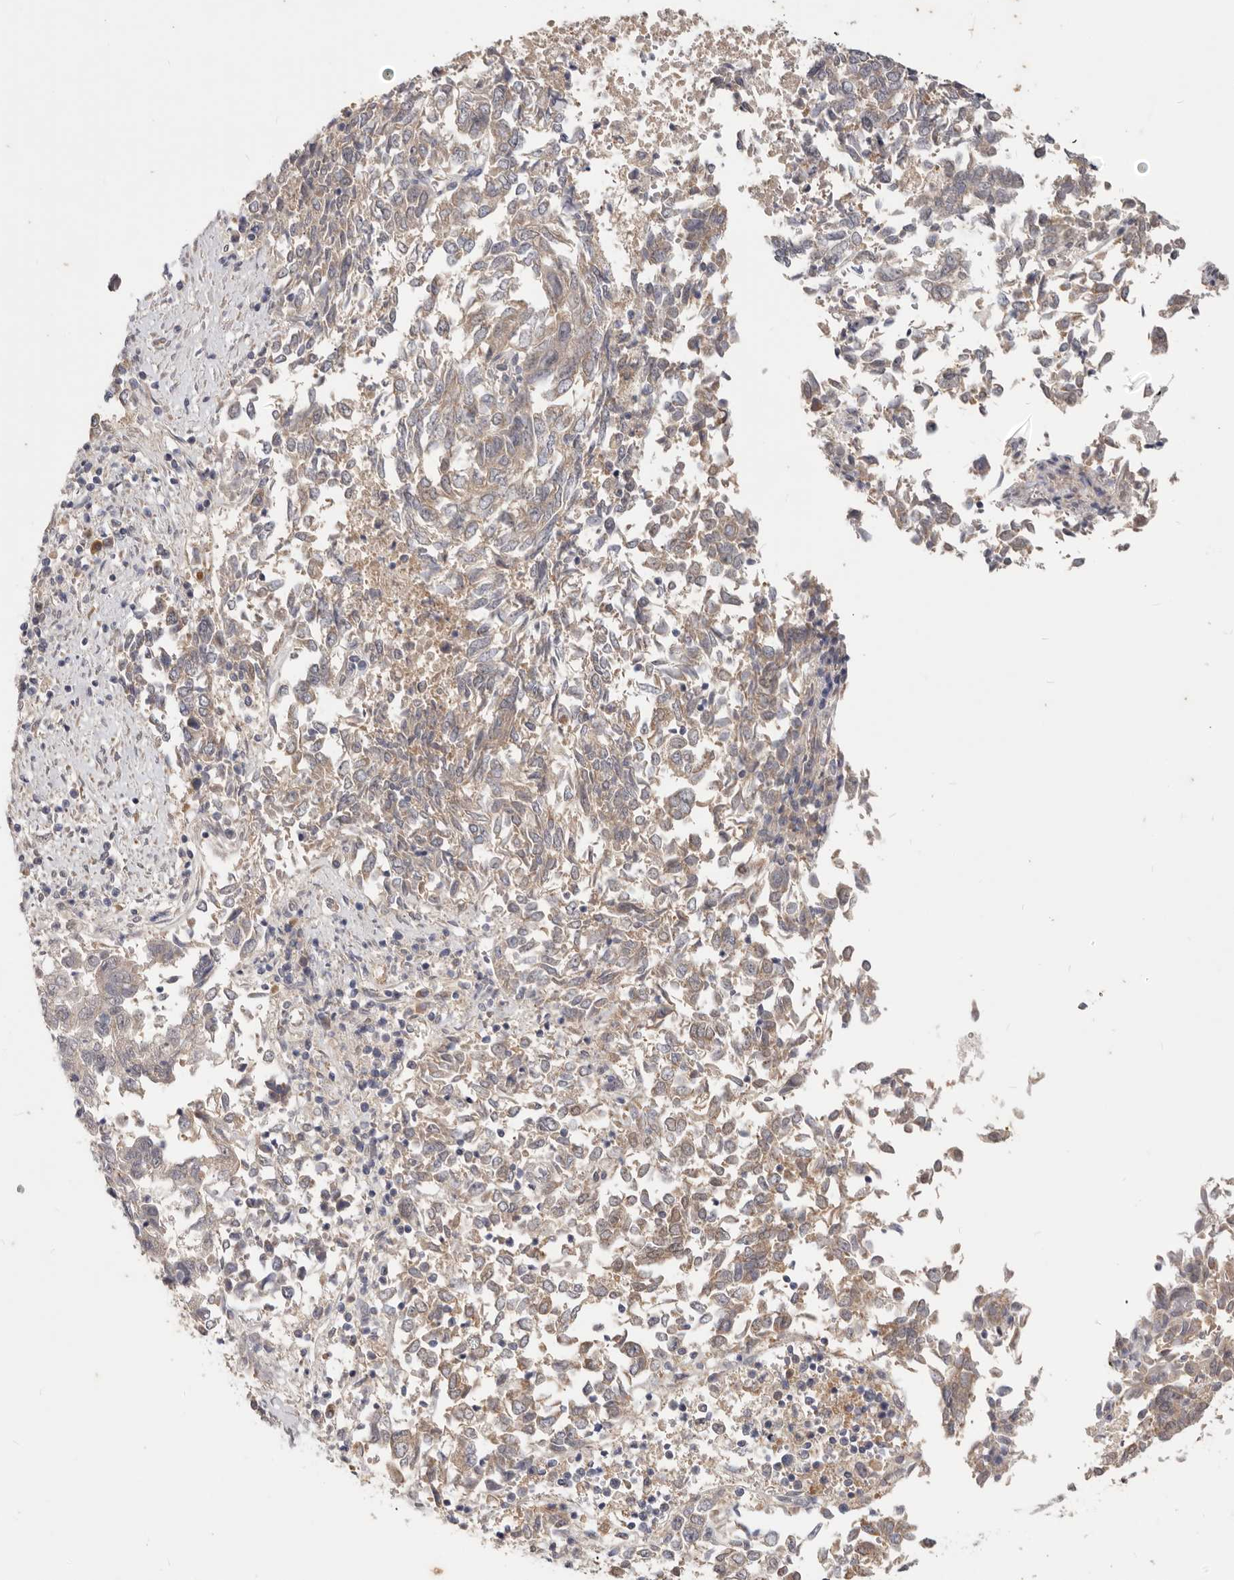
{"staining": {"intensity": "weak", "quantity": ">75%", "location": "cytoplasmic/membranous"}, "tissue": "endometrial cancer", "cell_type": "Tumor cells", "image_type": "cancer", "snomed": [{"axis": "morphology", "description": "Adenocarcinoma, NOS"}, {"axis": "topography", "description": "Endometrium"}], "caption": "Immunohistochemical staining of endometrial adenocarcinoma exhibits low levels of weak cytoplasmic/membranous protein positivity in about >75% of tumor cells. (Brightfield microscopy of DAB IHC at high magnification).", "gene": "WDR77", "patient": {"sex": "female", "age": 80}}